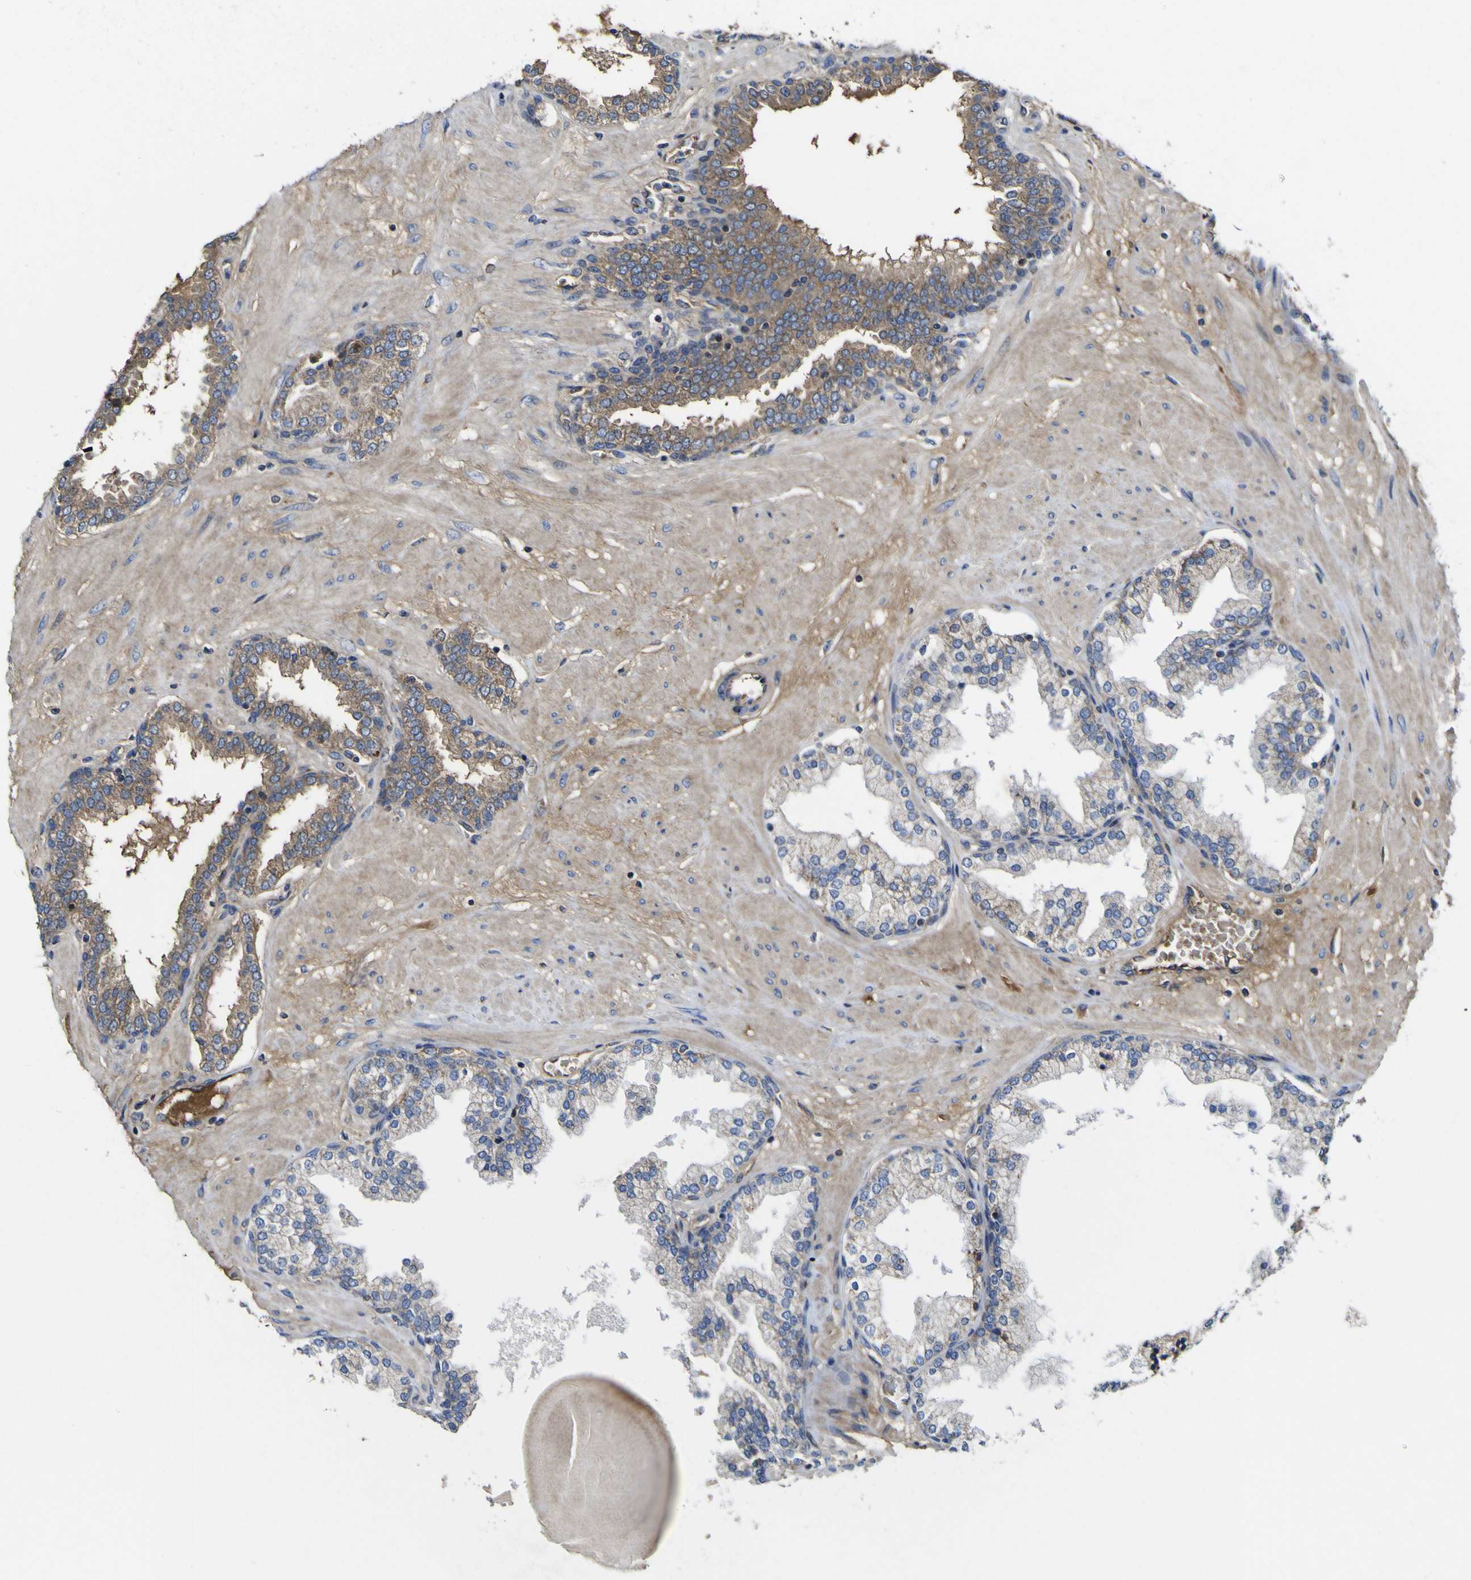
{"staining": {"intensity": "moderate", "quantity": "25%-75%", "location": "cytoplasmic/membranous"}, "tissue": "prostate", "cell_type": "Glandular cells", "image_type": "normal", "snomed": [{"axis": "morphology", "description": "Normal tissue, NOS"}, {"axis": "topography", "description": "Prostate"}], "caption": "Immunohistochemical staining of benign prostate displays moderate cytoplasmic/membranous protein positivity in about 25%-75% of glandular cells.", "gene": "CCDC90B", "patient": {"sex": "male", "age": 51}}